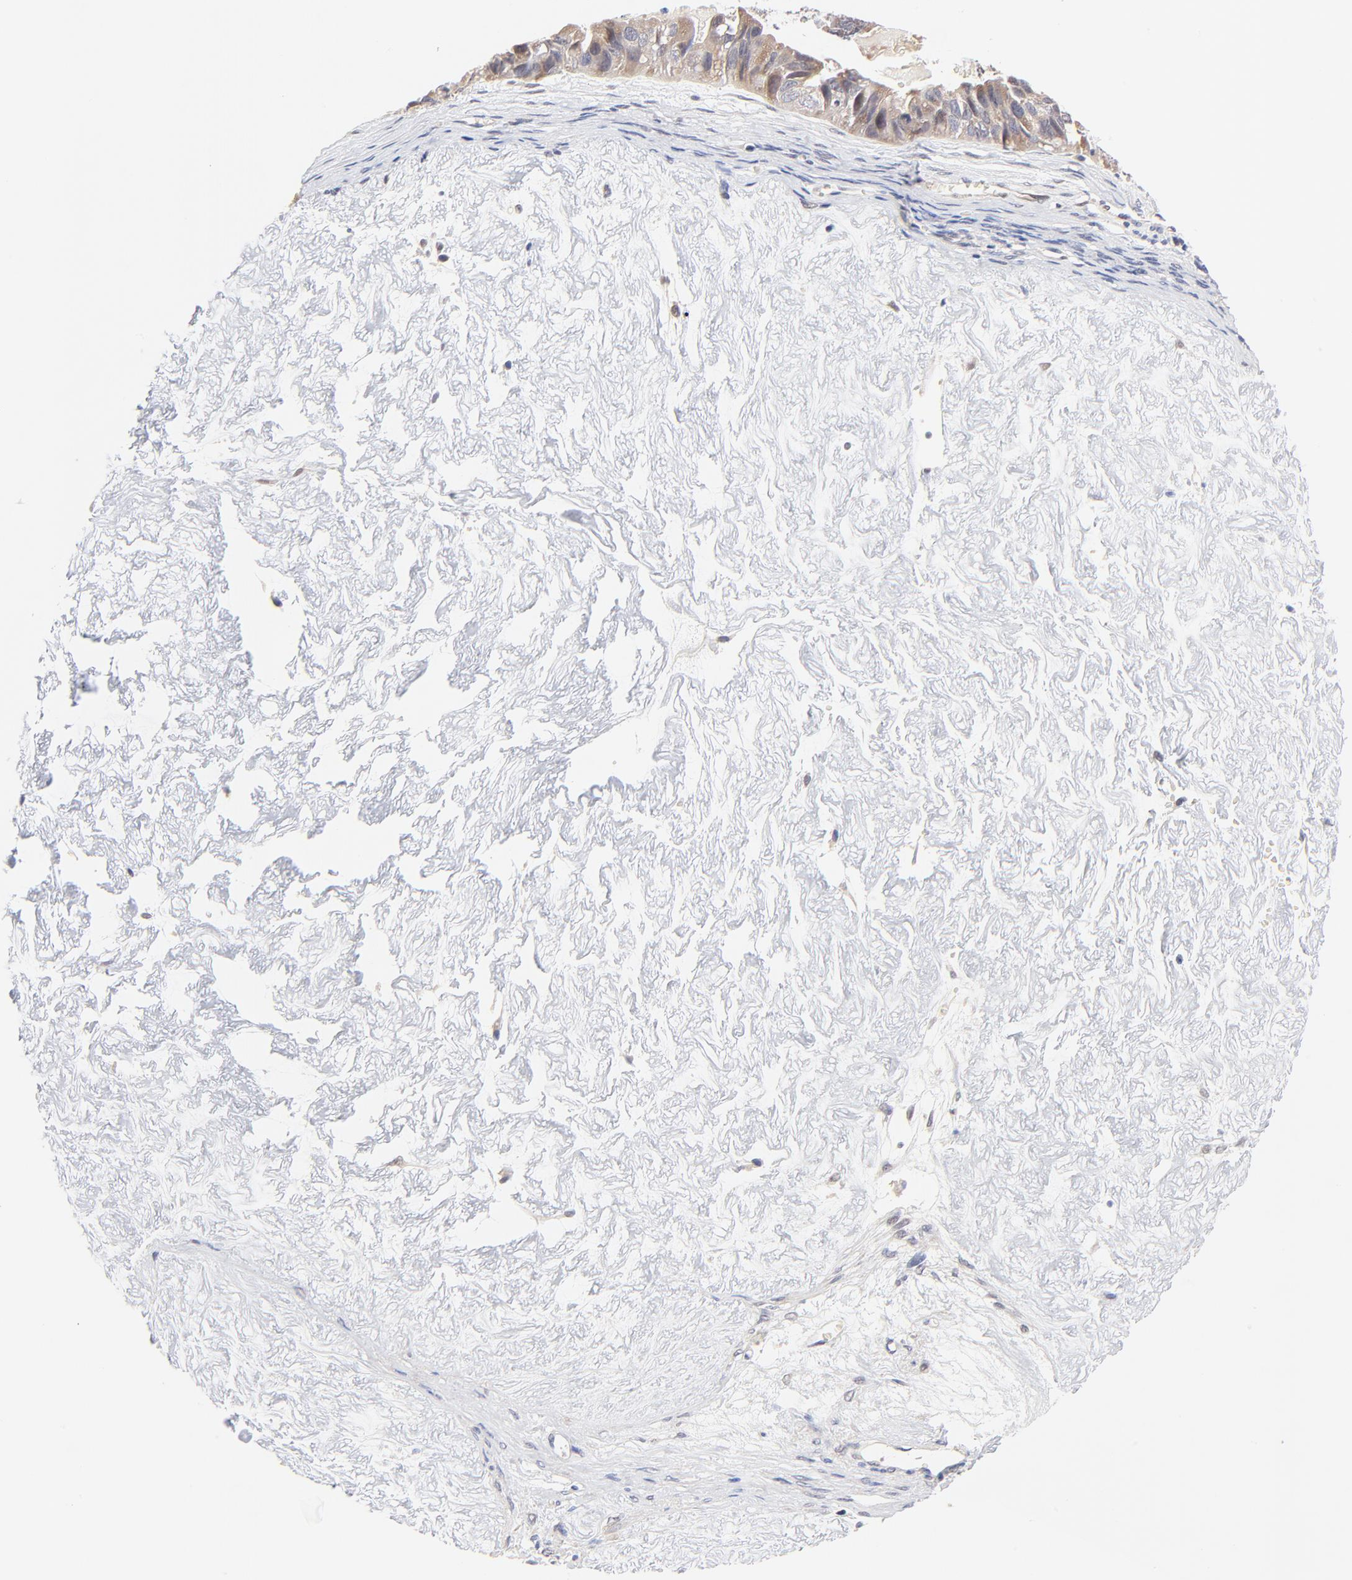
{"staining": {"intensity": "moderate", "quantity": ">75%", "location": "cytoplasmic/membranous"}, "tissue": "ovarian cancer", "cell_type": "Tumor cells", "image_type": "cancer", "snomed": [{"axis": "morphology", "description": "Carcinoma, endometroid"}, {"axis": "topography", "description": "Ovary"}], "caption": "Immunohistochemistry (IHC) photomicrograph of neoplastic tissue: ovarian endometroid carcinoma stained using IHC shows medium levels of moderate protein expression localized specifically in the cytoplasmic/membranous of tumor cells, appearing as a cytoplasmic/membranous brown color.", "gene": "TXNL1", "patient": {"sex": "female", "age": 85}}